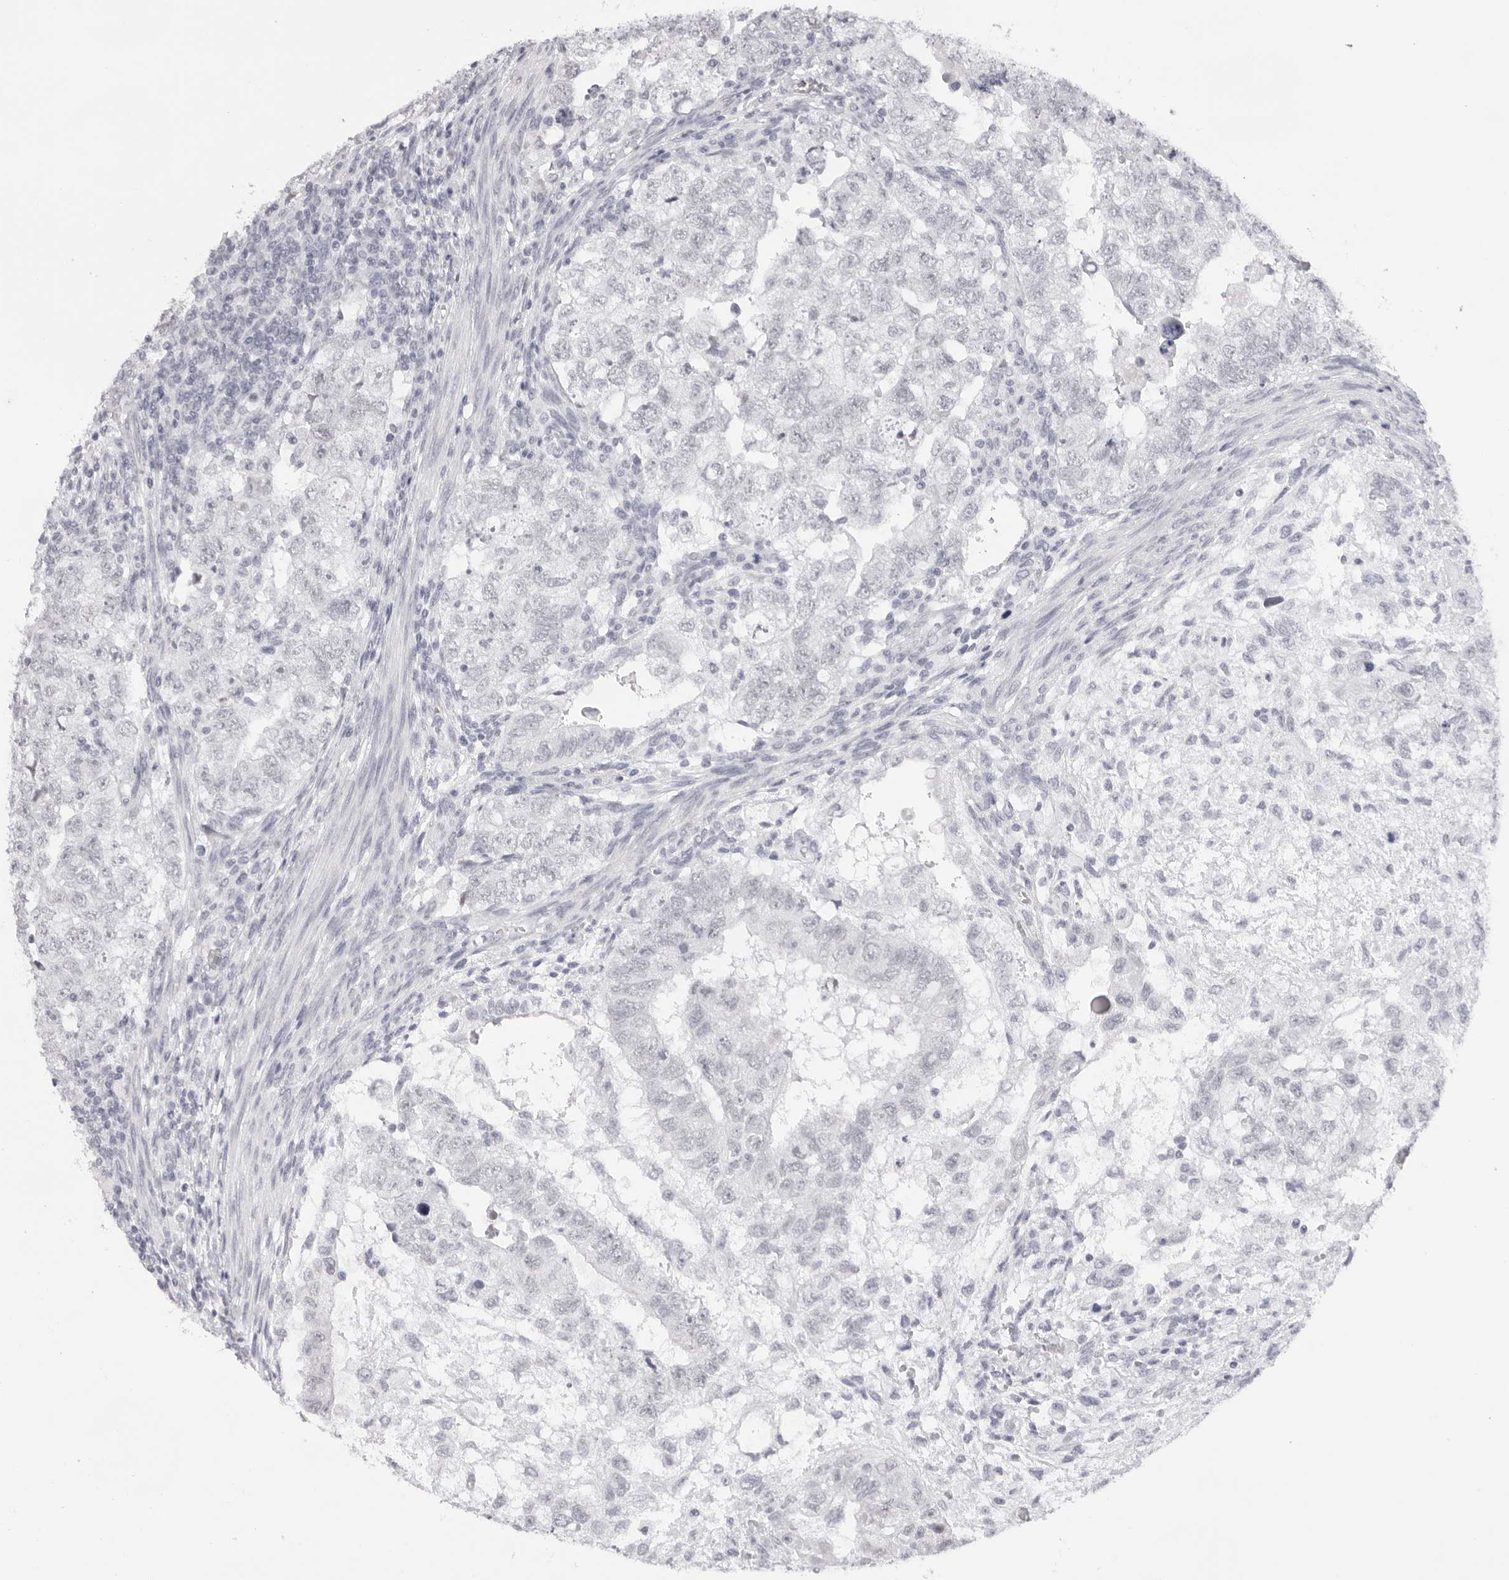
{"staining": {"intensity": "negative", "quantity": "none", "location": "none"}, "tissue": "testis cancer", "cell_type": "Tumor cells", "image_type": "cancer", "snomed": [{"axis": "morphology", "description": "Carcinoma, Embryonal, NOS"}, {"axis": "topography", "description": "Testis"}], "caption": "There is no significant positivity in tumor cells of embryonal carcinoma (testis).", "gene": "KLK12", "patient": {"sex": "male", "age": 37}}